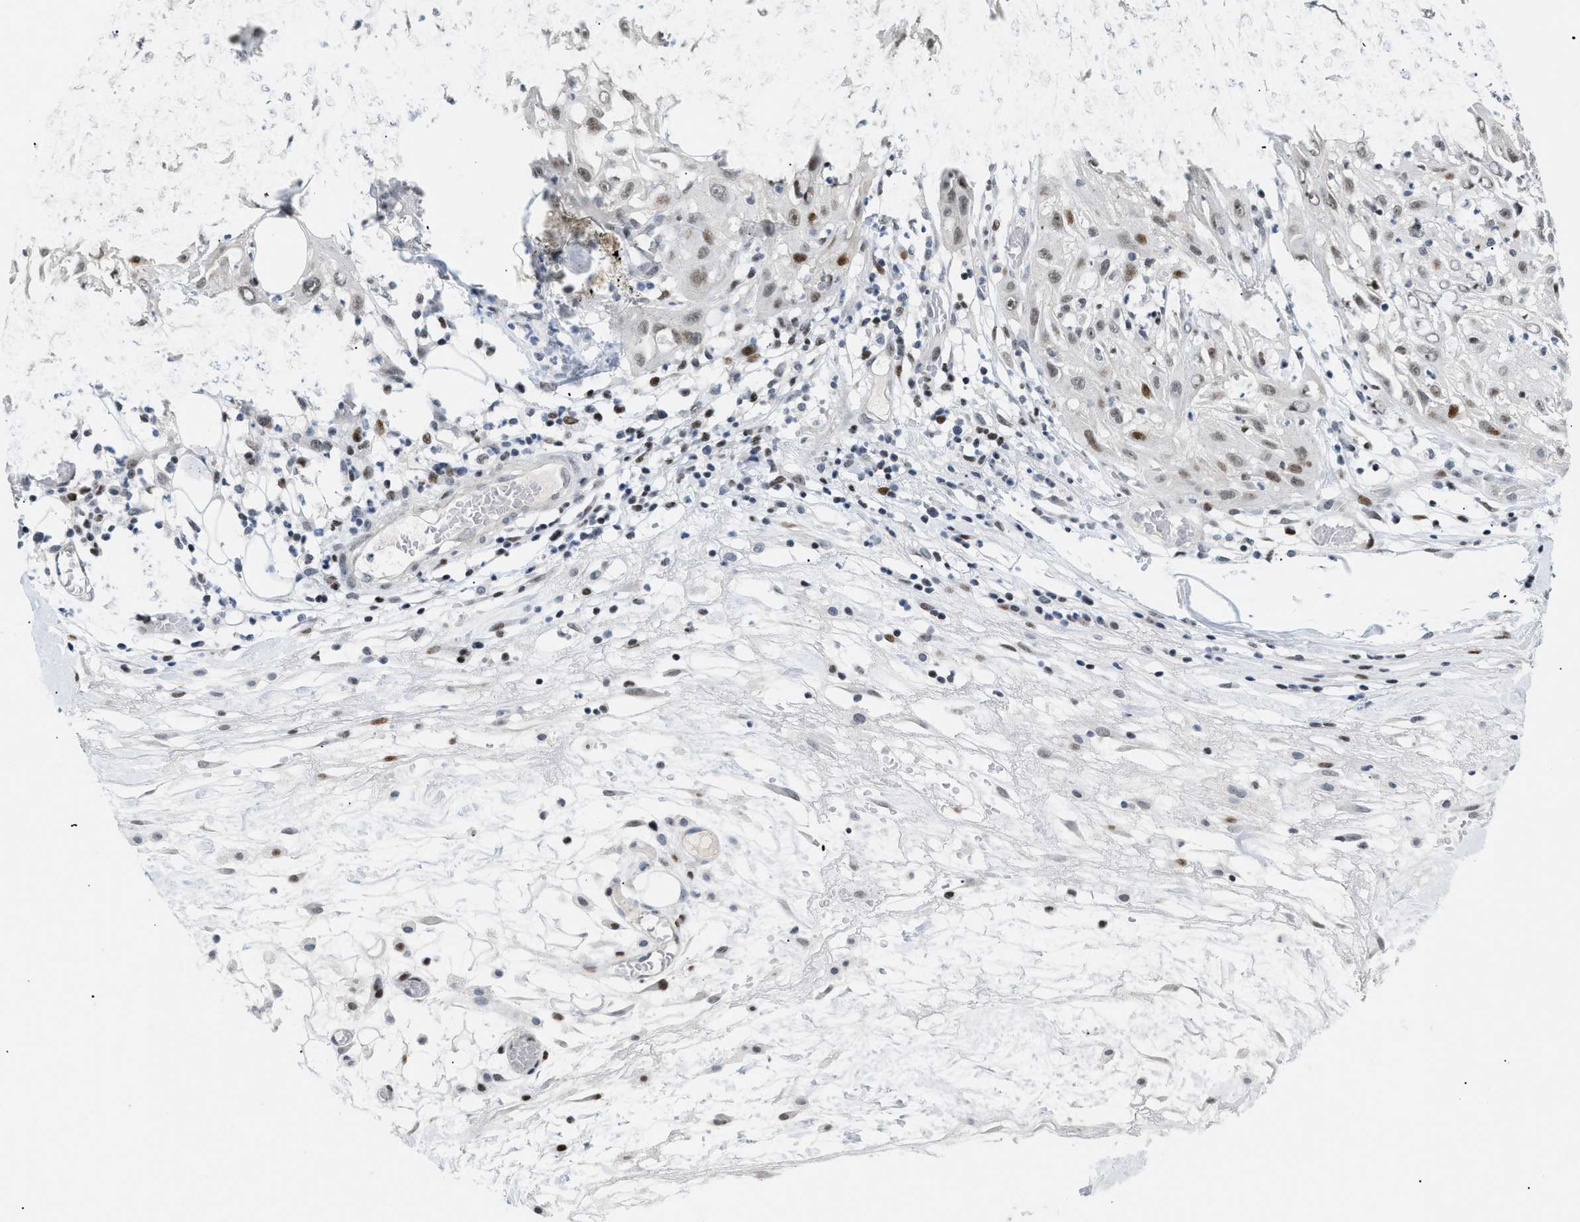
{"staining": {"intensity": "moderate", "quantity": ">75%", "location": "nuclear"}, "tissue": "skin cancer", "cell_type": "Tumor cells", "image_type": "cancer", "snomed": [{"axis": "morphology", "description": "Squamous cell carcinoma, NOS"}, {"axis": "topography", "description": "Skin"}], "caption": "Protein analysis of squamous cell carcinoma (skin) tissue exhibits moderate nuclear expression in about >75% of tumor cells.", "gene": "MED1", "patient": {"sex": "male", "age": 75}}